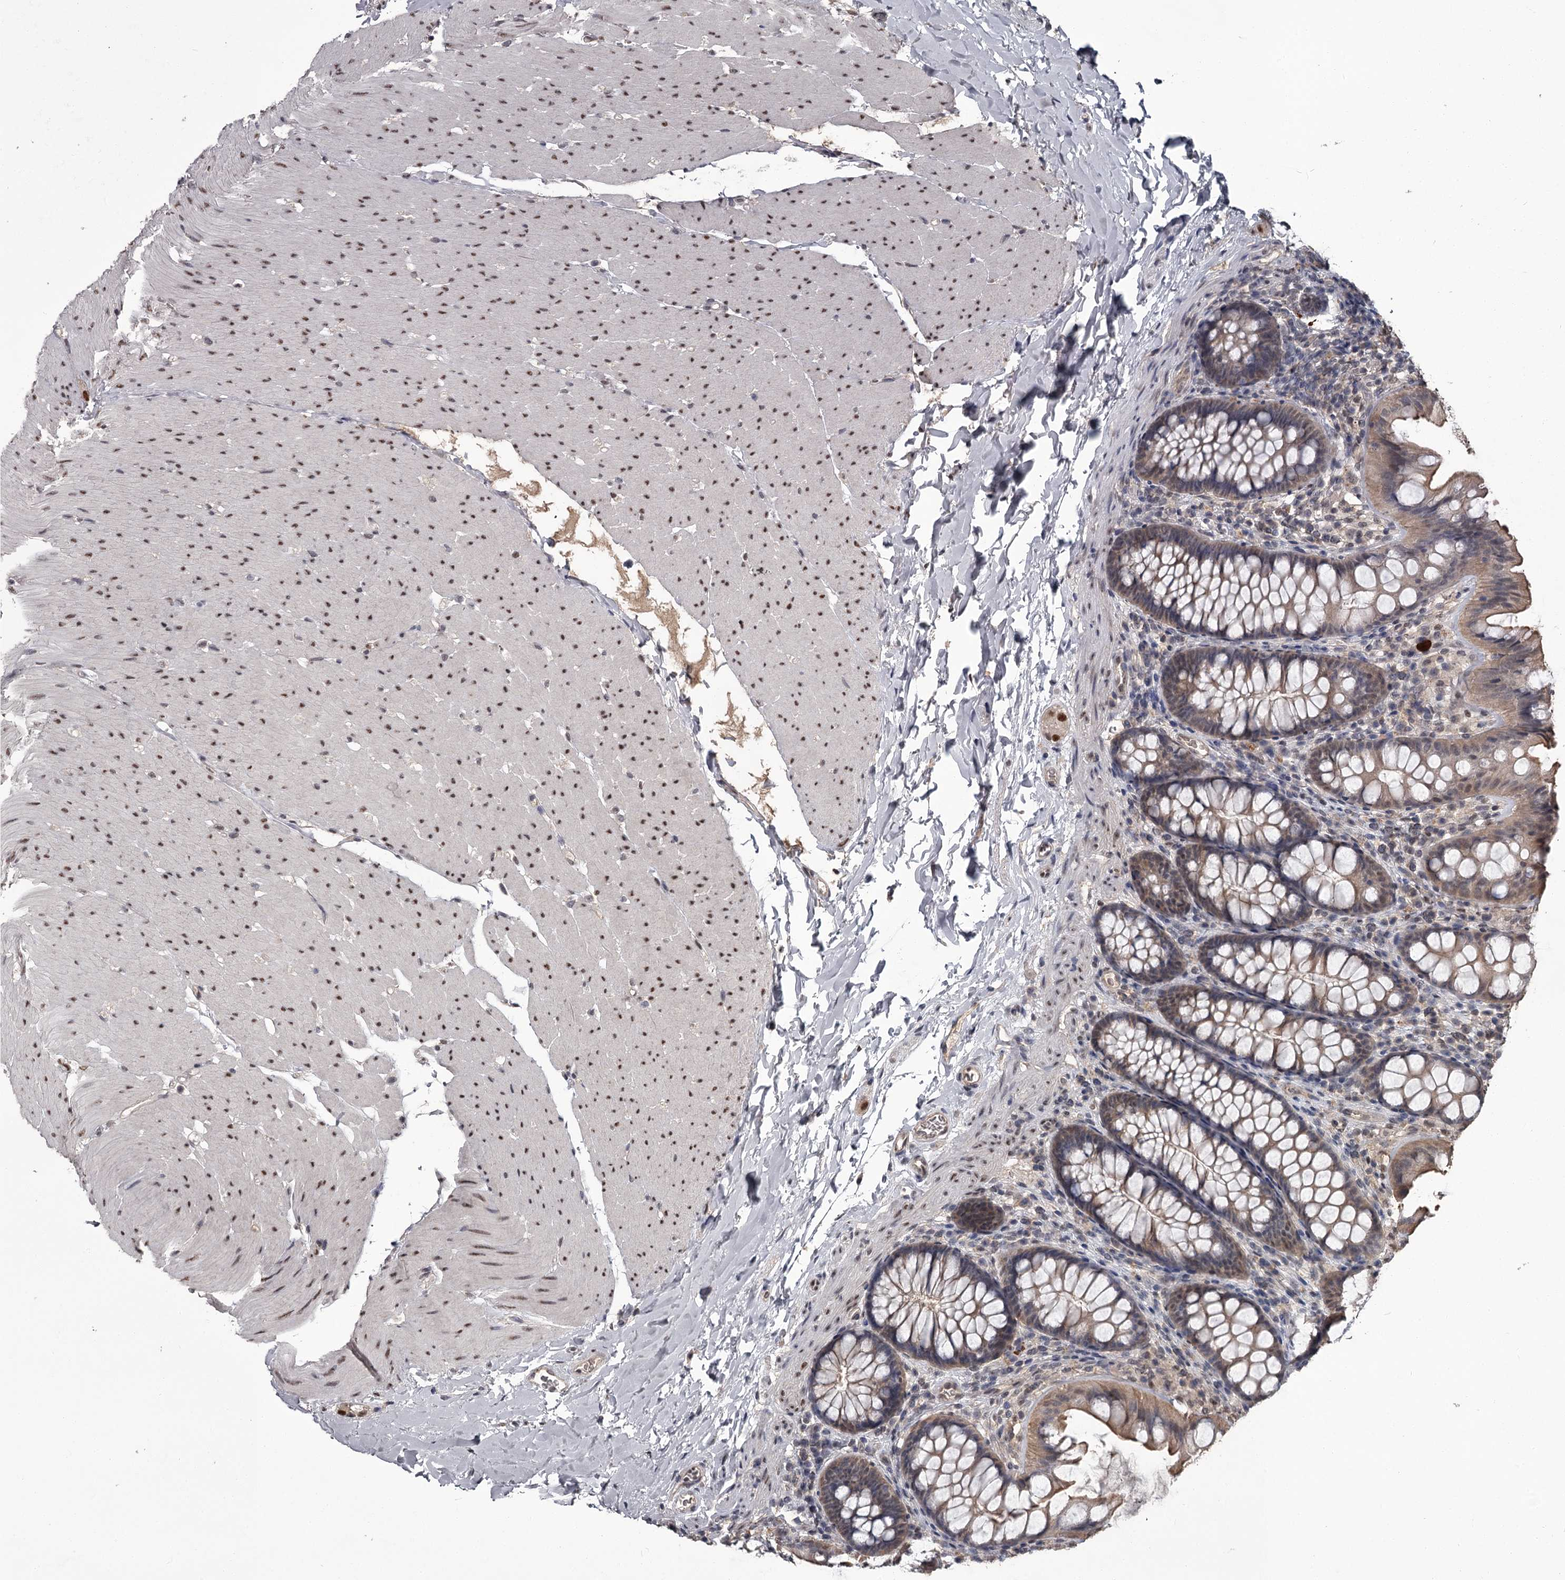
{"staining": {"intensity": "negative", "quantity": "none", "location": "none"}, "tissue": "colon", "cell_type": "Endothelial cells", "image_type": "normal", "snomed": [{"axis": "morphology", "description": "Normal tissue, NOS"}, {"axis": "topography", "description": "Colon"}], "caption": "A photomicrograph of colon stained for a protein shows no brown staining in endothelial cells.", "gene": "PRPF40B", "patient": {"sex": "female", "age": 62}}